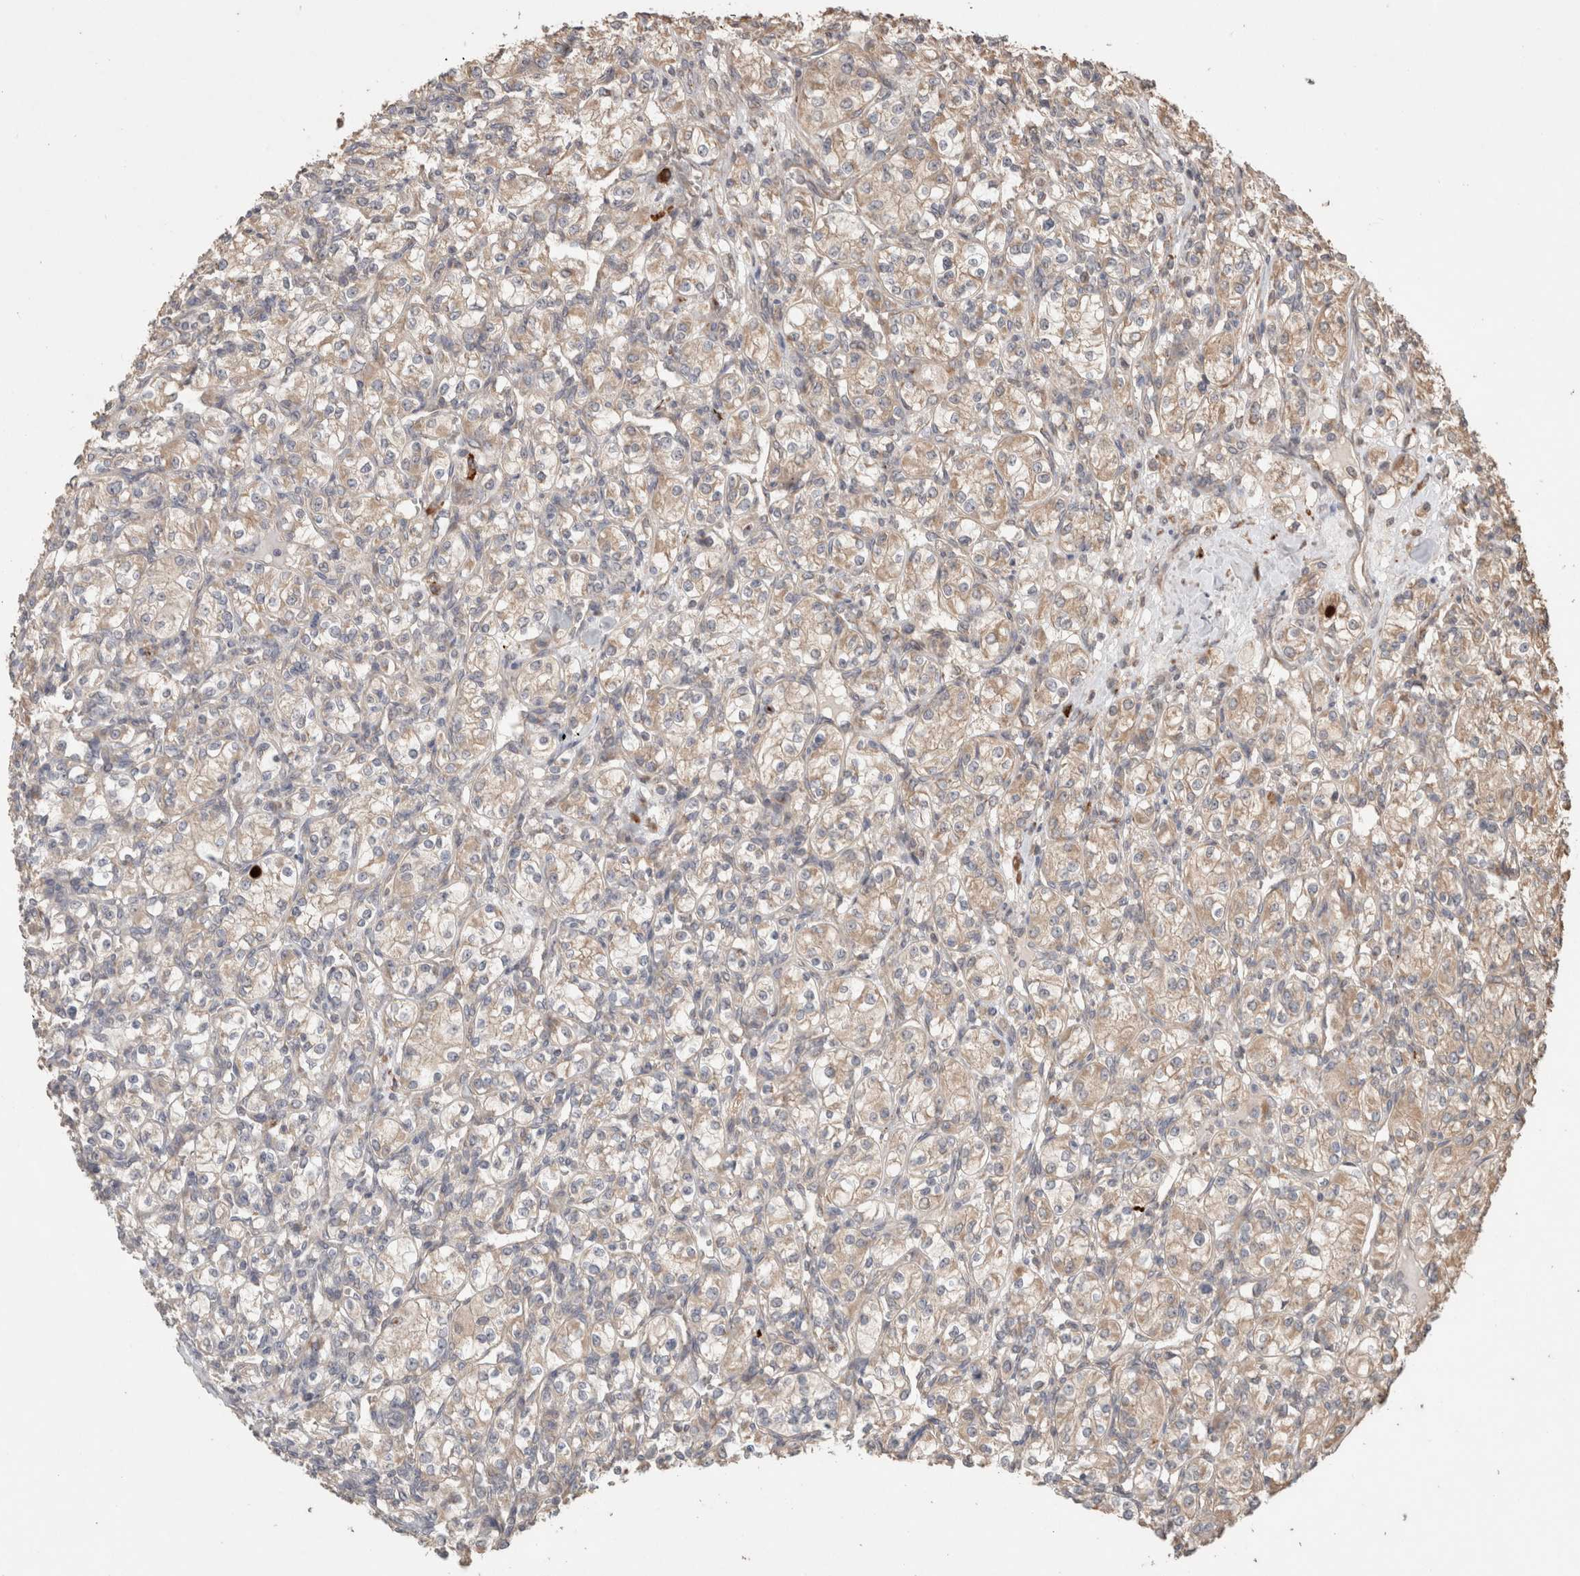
{"staining": {"intensity": "weak", "quantity": ">75%", "location": "cytoplasmic/membranous"}, "tissue": "renal cancer", "cell_type": "Tumor cells", "image_type": "cancer", "snomed": [{"axis": "morphology", "description": "Adenocarcinoma, NOS"}, {"axis": "topography", "description": "Kidney"}], "caption": "About >75% of tumor cells in human renal cancer demonstrate weak cytoplasmic/membranous protein positivity as visualized by brown immunohistochemical staining.", "gene": "HROB", "patient": {"sex": "male", "age": 77}}